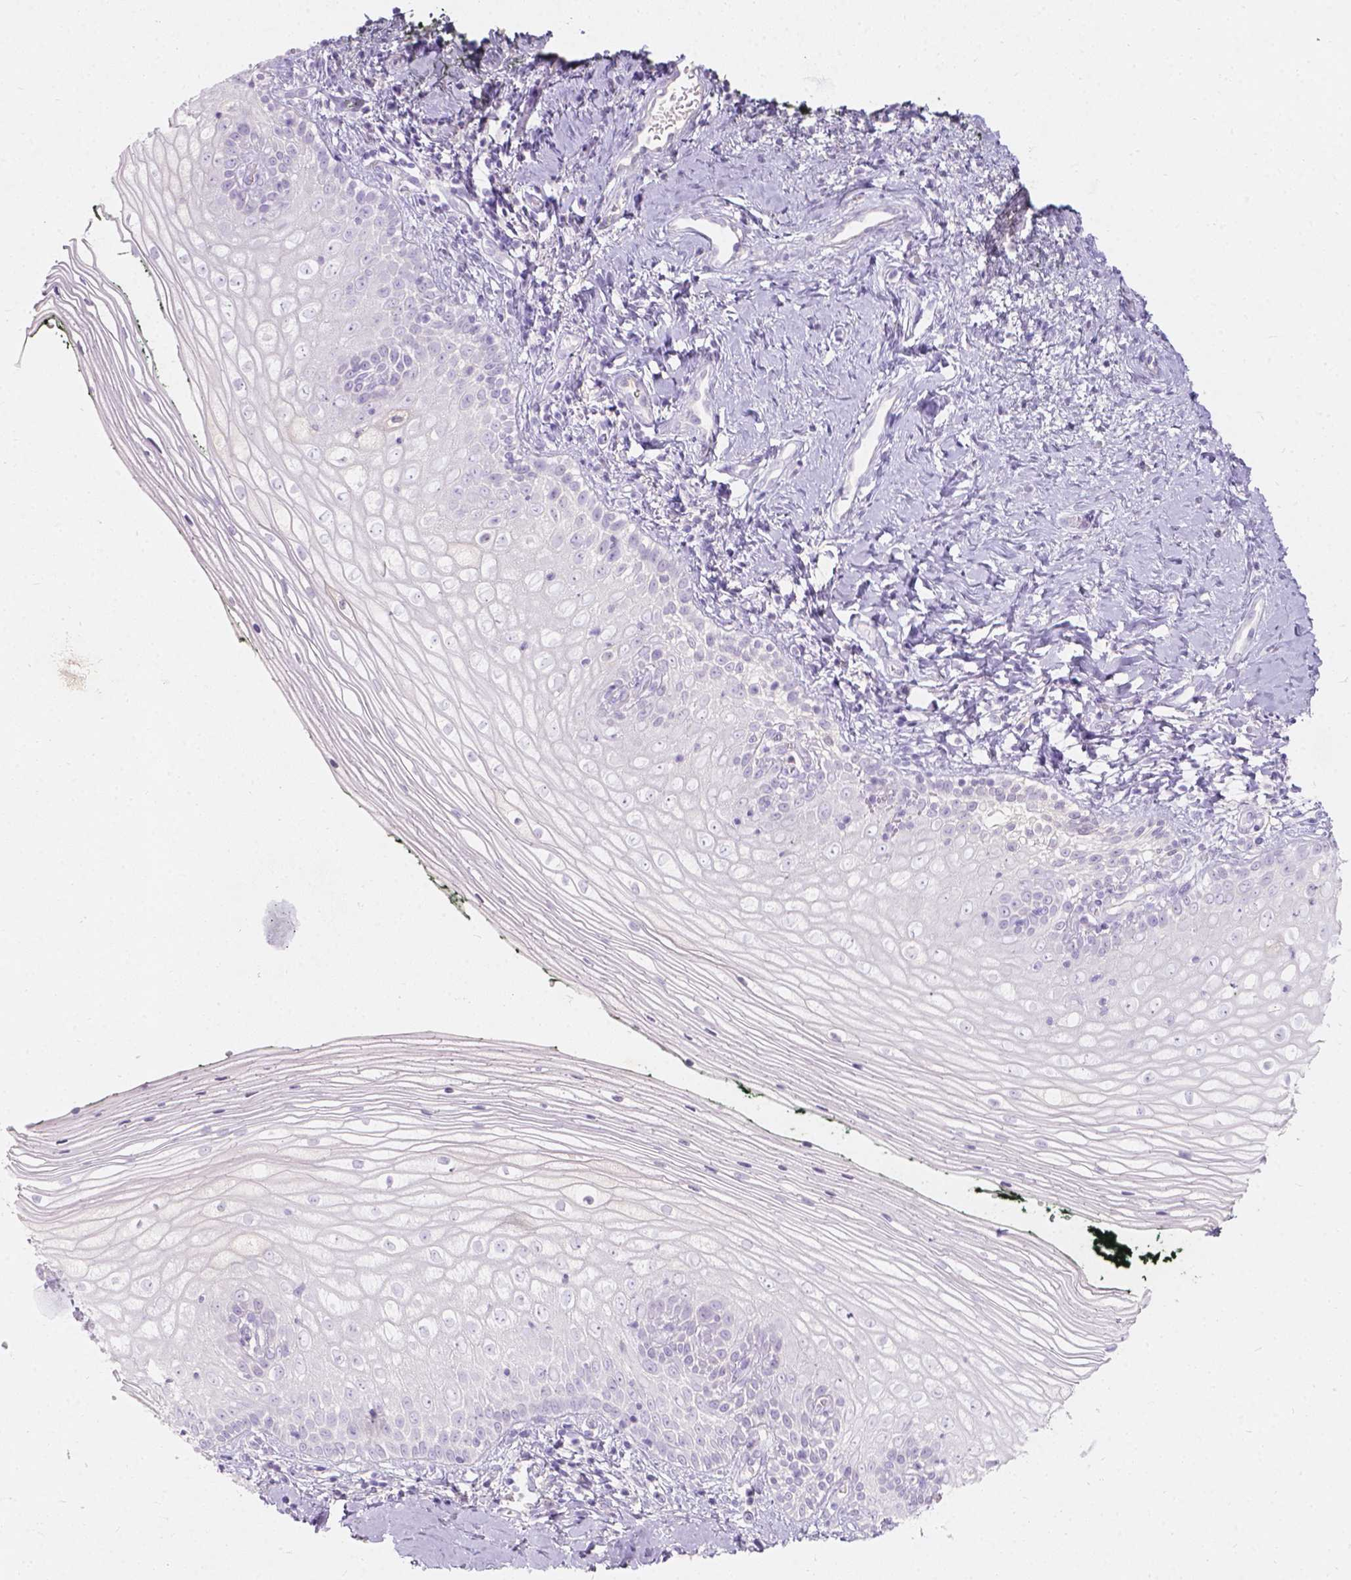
{"staining": {"intensity": "negative", "quantity": "none", "location": "none"}, "tissue": "vagina", "cell_type": "Squamous epithelial cells", "image_type": "normal", "snomed": [{"axis": "morphology", "description": "Normal tissue, NOS"}, {"axis": "topography", "description": "Vagina"}], "caption": "Immunohistochemical staining of unremarkable human vagina exhibits no significant staining in squamous epithelial cells.", "gene": "GAL3ST2", "patient": {"sex": "female", "age": 47}}